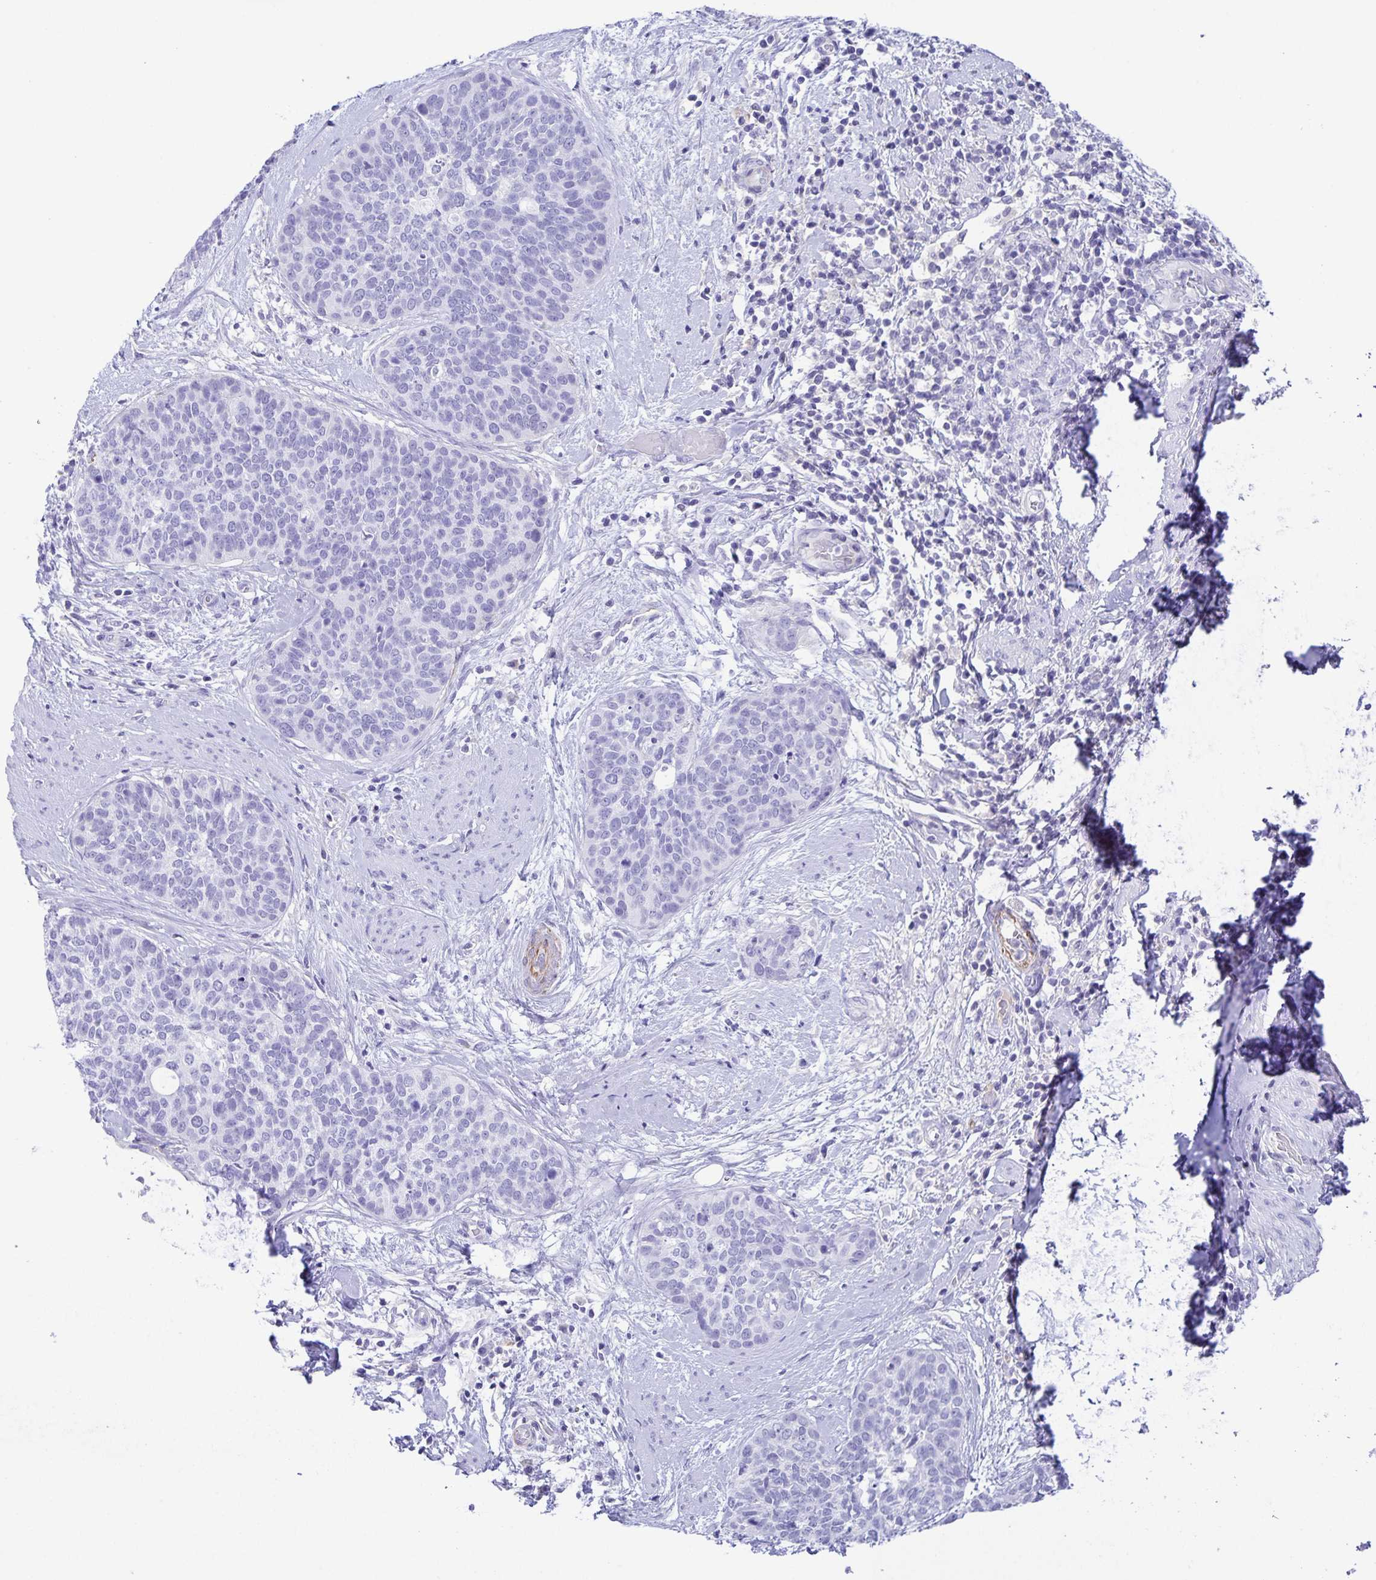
{"staining": {"intensity": "negative", "quantity": "none", "location": "none"}, "tissue": "cervical cancer", "cell_type": "Tumor cells", "image_type": "cancer", "snomed": [{"axis": "morphology", "description": "Squamous cell carcinoma, NOS"}, {"axis": "topography", "description": "Cervix"}], "caption": "The IHC histopathology image has no significant staining in tumor cells of squamous cell carcinoma (cervical) tissue.", "gene": "UBQLN3", "patient": {"sex": "female", "age": 69}}